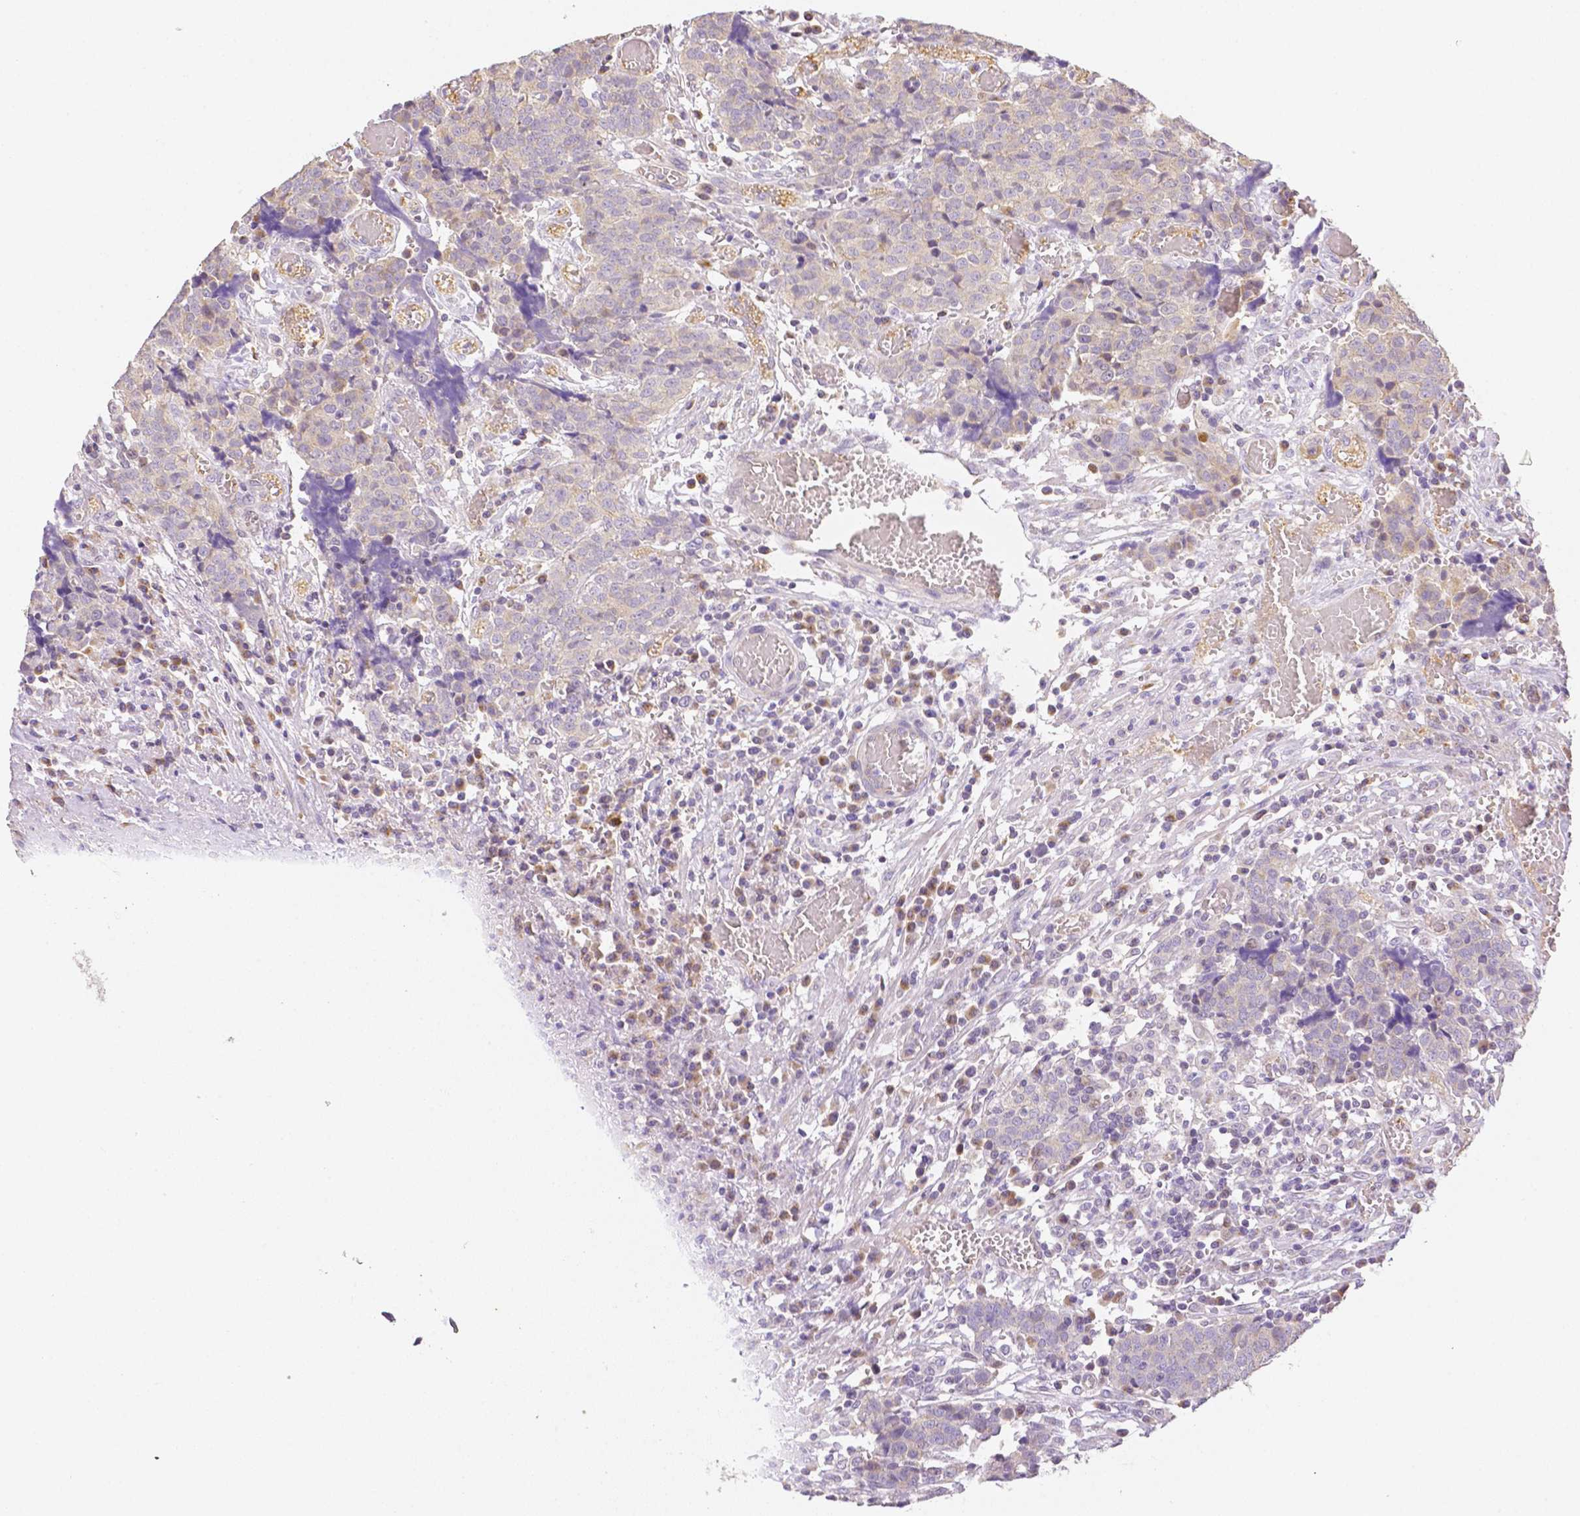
{"staining": {"intensity": "negative", "quantity": "none", "location": "none"}, "tissue": "prostate cancer", "cell_type": "Tumor cells", "image_type": "cancer", "snomed": [{"axis": "morphology", "description": "Adenocarcinoma, High grade"}, {"axis": "topography", "description": "Prostate and seminal vesicle, NOS"}], "caption": "DAB immunohistochemical staining of human prostate adenocarcinoma (high-grade) exhibits no significant expression in tumor cells.", "gene": "C10orf67", "patient": {"sex": "male", "age": 60}}